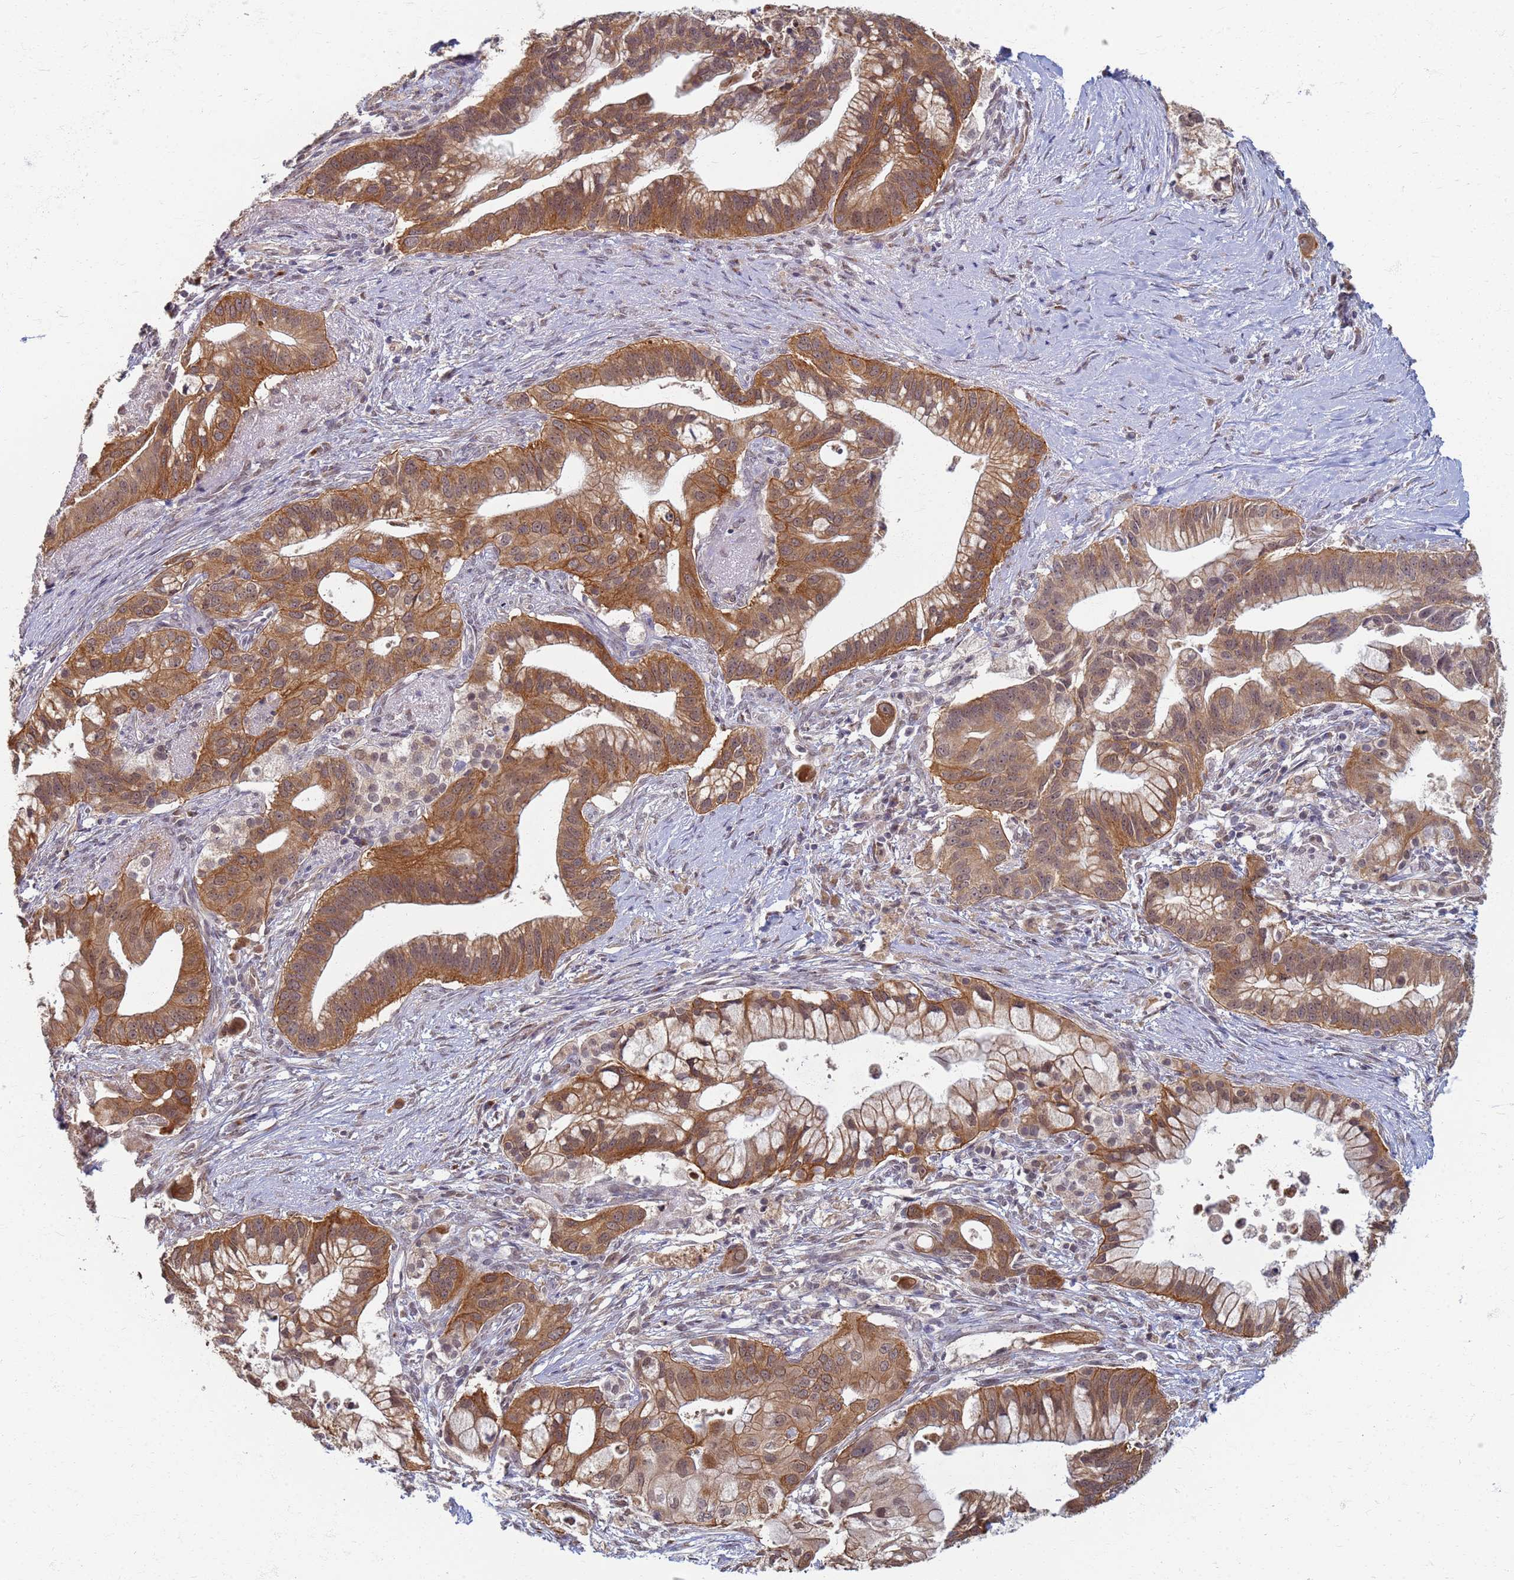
{"staining": {"intensity": "moderate", "quantity": ">75%", "location": "cytoplasmic/membranous"}, "tissue": "pancreatic cancer", "cell_type": "Tumor cells", "image_type": "cancer", "snomed": [{"axis": "morphology", "description": "Adenocarcinoma, NOS"}, {"axis": "topography", "description": "Pancreas"}], "caption": "There is medium levels of moderate cytoplasmic/membranous positivity in tumor cells of pancreatic cancer (adenocarcinoma), as demonstrated by immunohistochemical staining (brown color).", "gene": "ITGB4", "patient": {"sex": "male", "age": 68}}